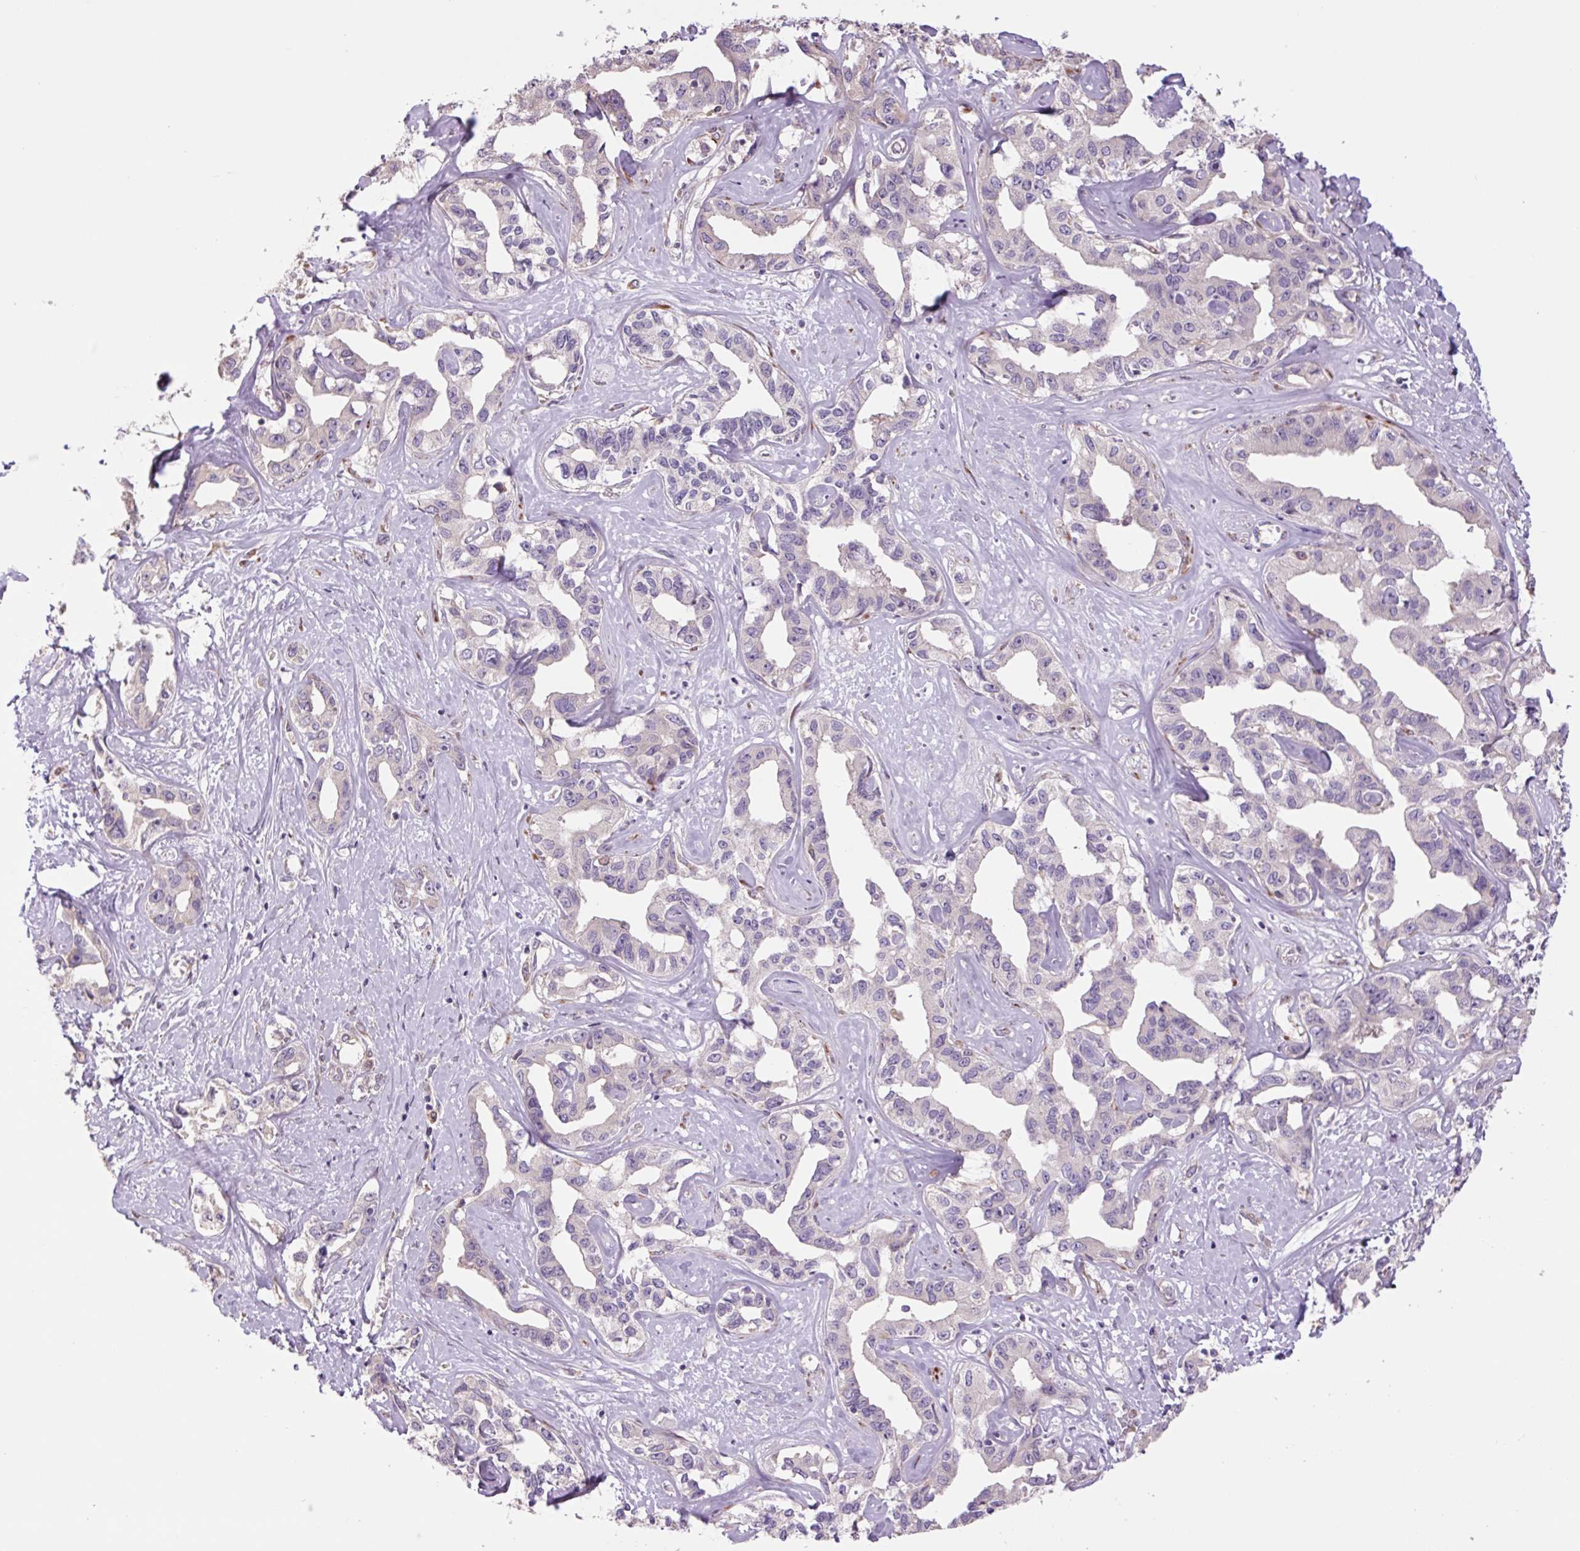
{"staining": {"intensity": "negative", "quantity": "none", "location": "none"}, "tissue": "liver cancer", "cell_type": "Tumor cells", "image_type": "cancer", "snomed": [{"axis": "morphology", "description": "Cholangiocarcinoma"}, {"axis": "topography", "description": "Liver"}], "caption": "High power microscopy image of an immunohistochemistry micrograph of cholangiocarcinoma (liver), revealing no significant positivity in tumor cells. The staining was performed using DAB (3,3'-diaminobenzidine) to visualize the protein expression in brown, while the nuclei were stained in blue with hematoxylin (Magnification: 20x).", "gene": "PLA2G4A", "patient": {"sex": "male", "age": 59}}